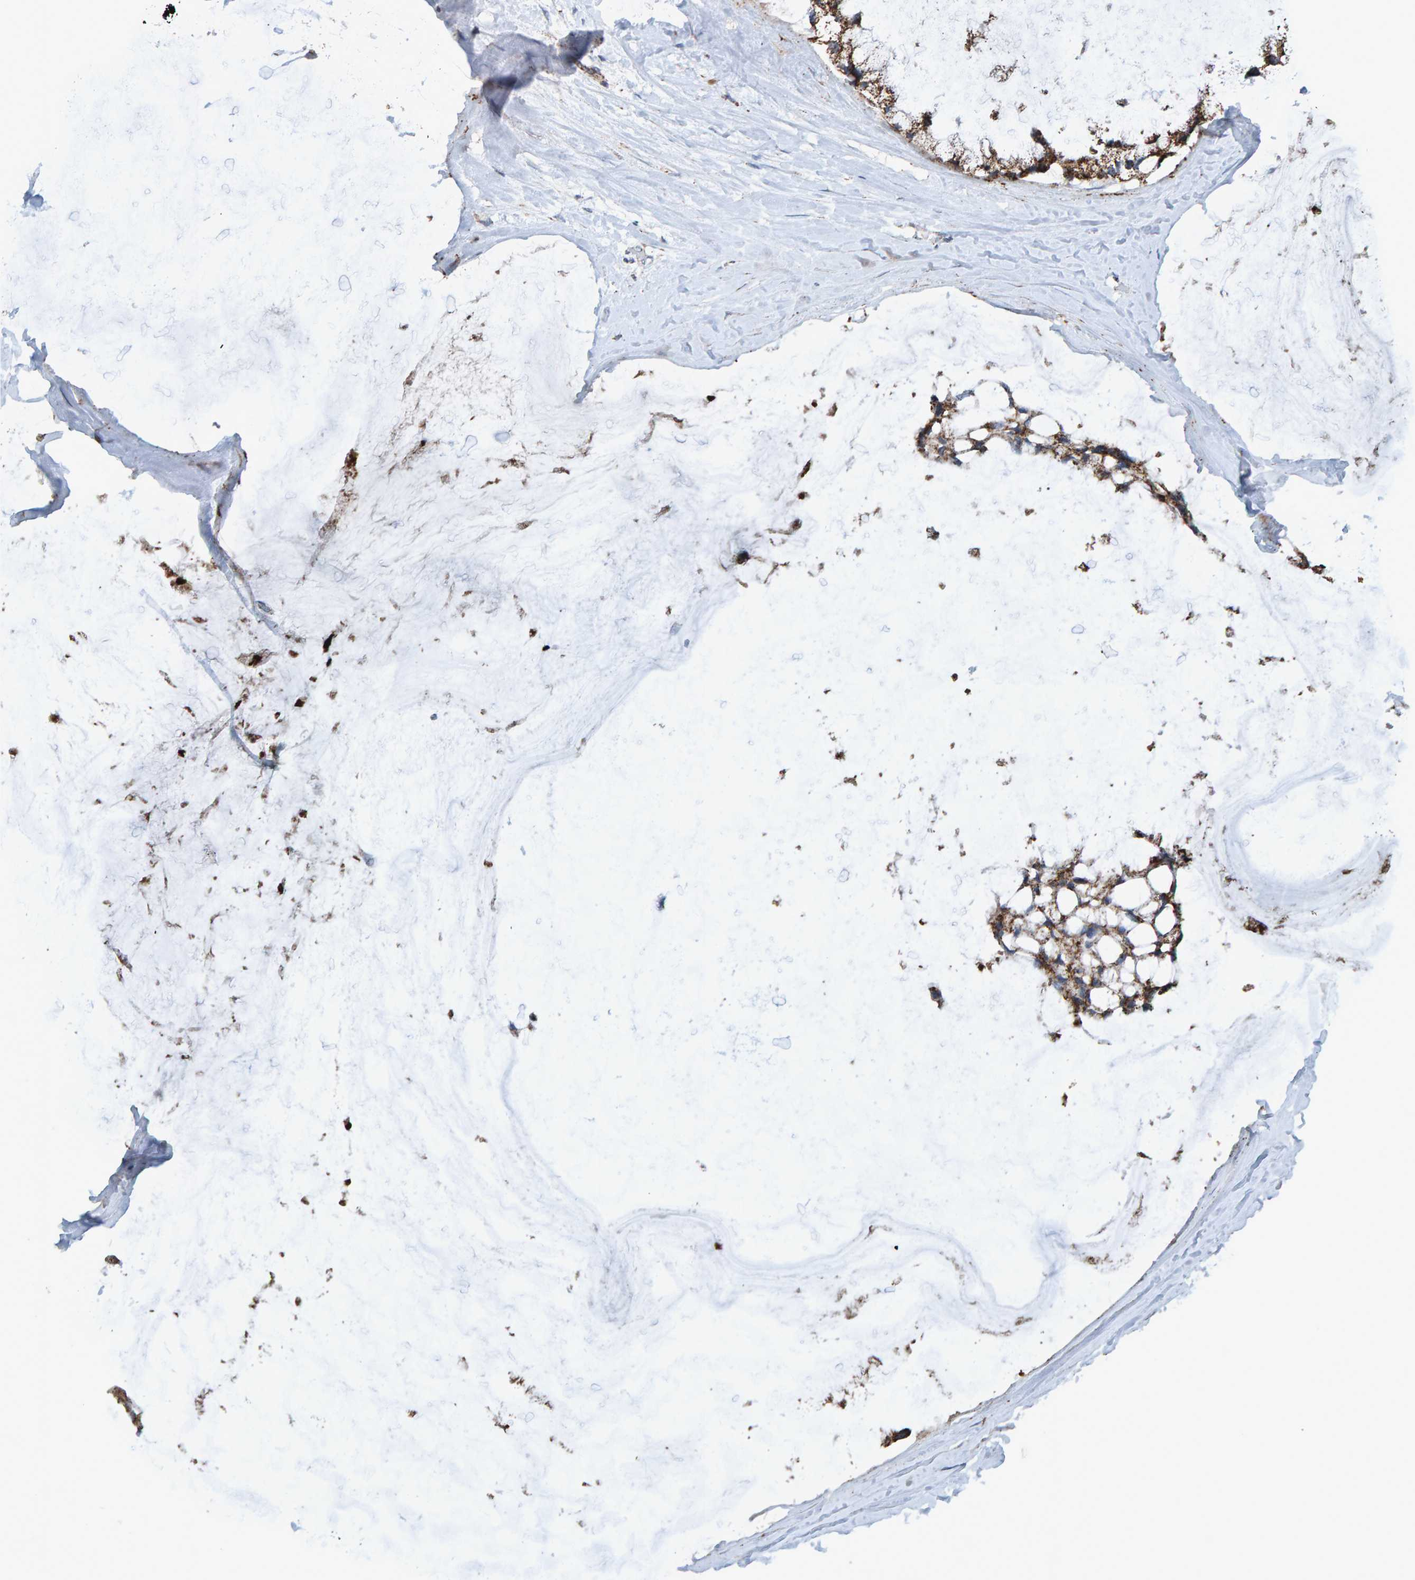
{"staining": {"intensity": "strong", "quantity": ">75%", "location": "cytoplasmic/membranous"}, "tissue": "ovarian cancer", "cell_type": "Tumor cells", "image_type": "cancer", "snomed": [{"axis": "morphology", "description": "Cystadenocarcinoma, mucinous, NOS"}, {"axis": "topography", "description": "Ovary"}], "caption": "Immunohistochemistry (IHC) image of ovarian cancer stained for a protein (brown), which shows high levels of strong cytoplasmic/membranous expression in about >75% of tumor cells.", "gene": "ZNF48", "patient": {"sex": "female", "age": 39}}